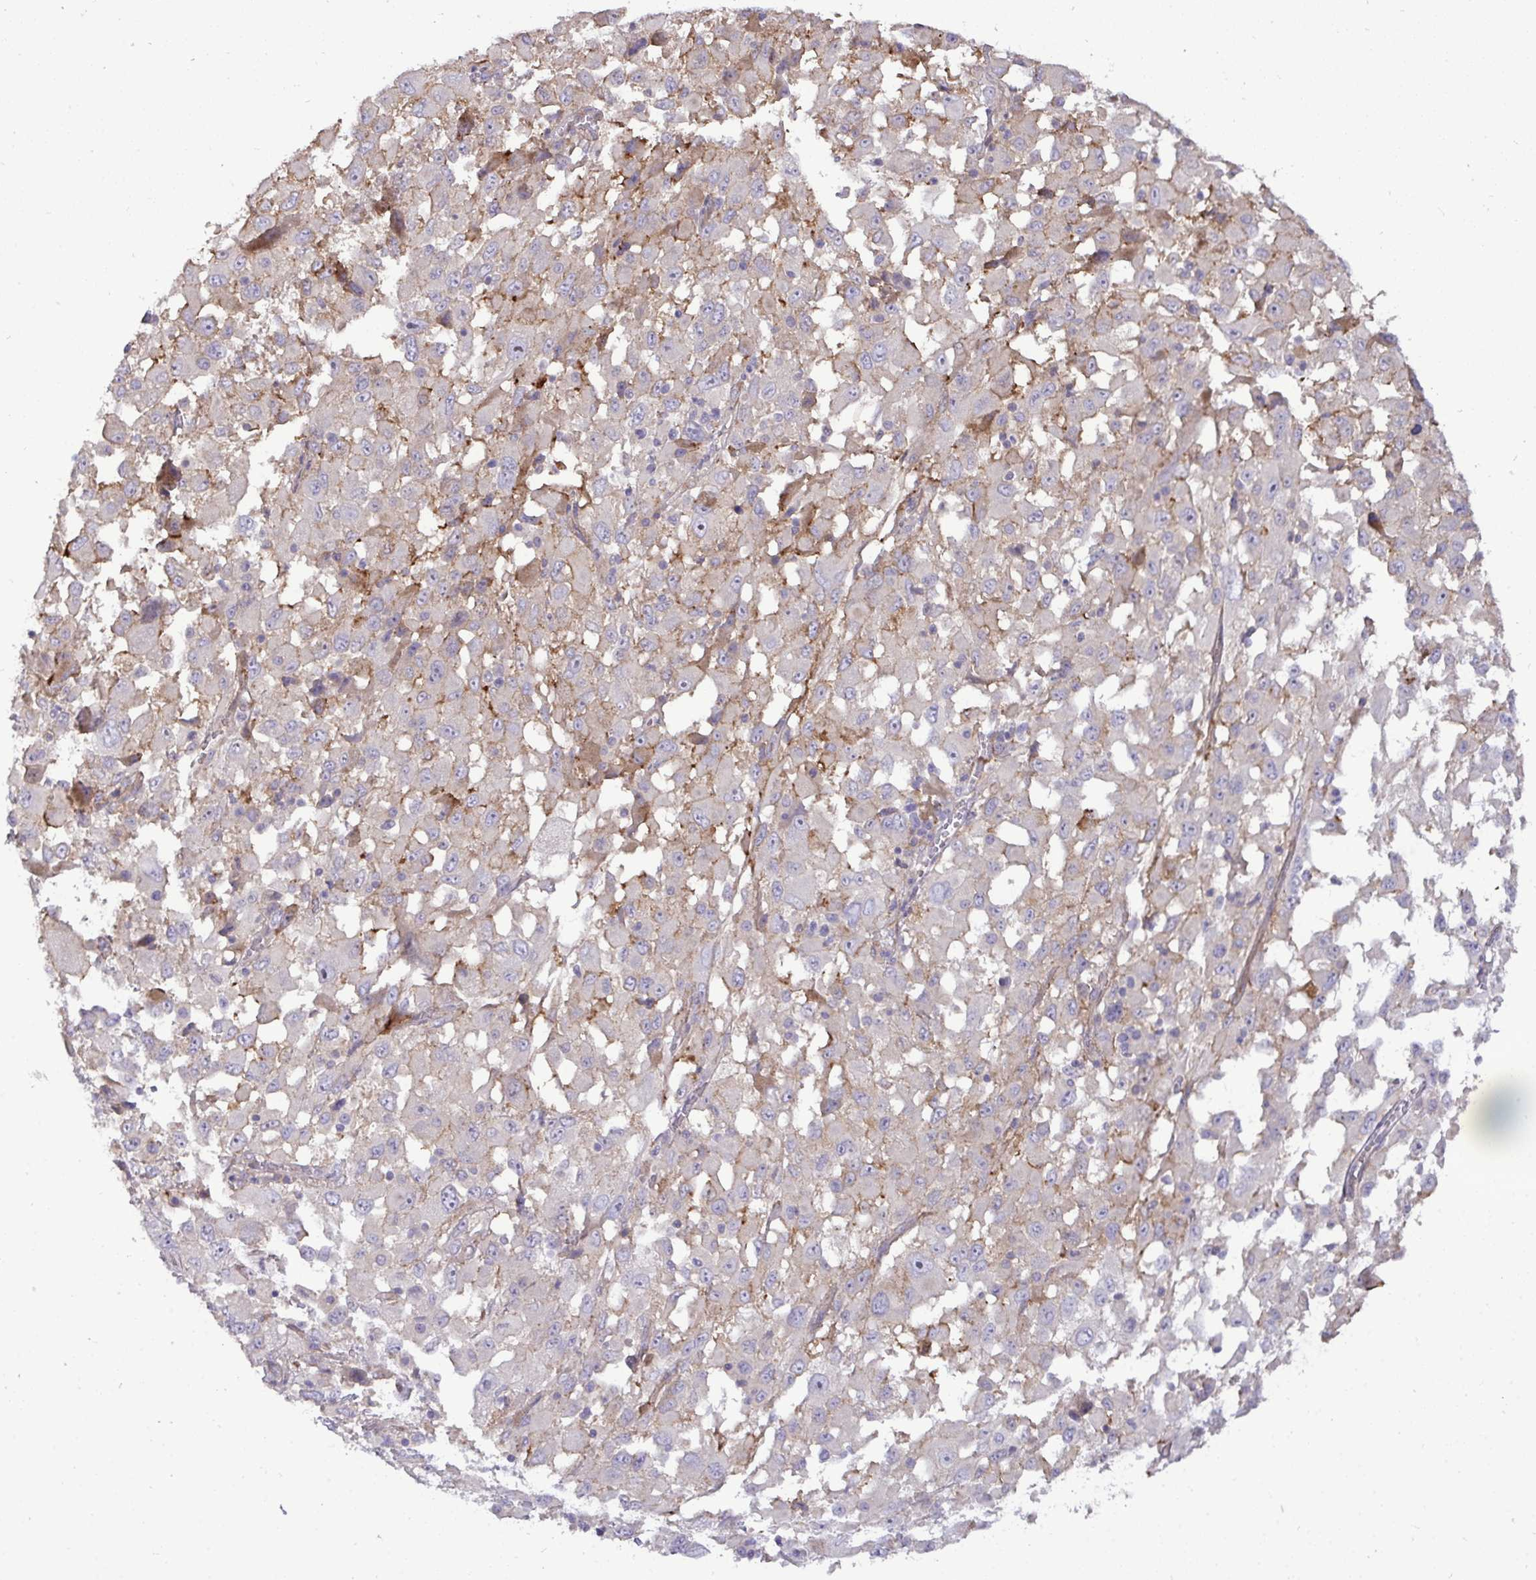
{"staining": {"intensity": "moderate", "quantity": "25%-75%", "location": "cytoplasmic/membranous"}, "tissue": "melanoma", "cell_type": "Tumor cells", "image_type": "cancer", "snomed": [{"axis": "morphology", "description": "Malignant melanoma, Metastatic site"}, {"axis": "topography", "description": "Soft tissue"}], "caption": "A high-resolution photomicrograph shows immunohistochemistry staining of melanoma, which exhibits moderate cytoplasmic/membranous staining in approximately 25%-75% of tumor cells.", "gene": "SH2D1B", "patient": {"sex": "male", "age": 50}}